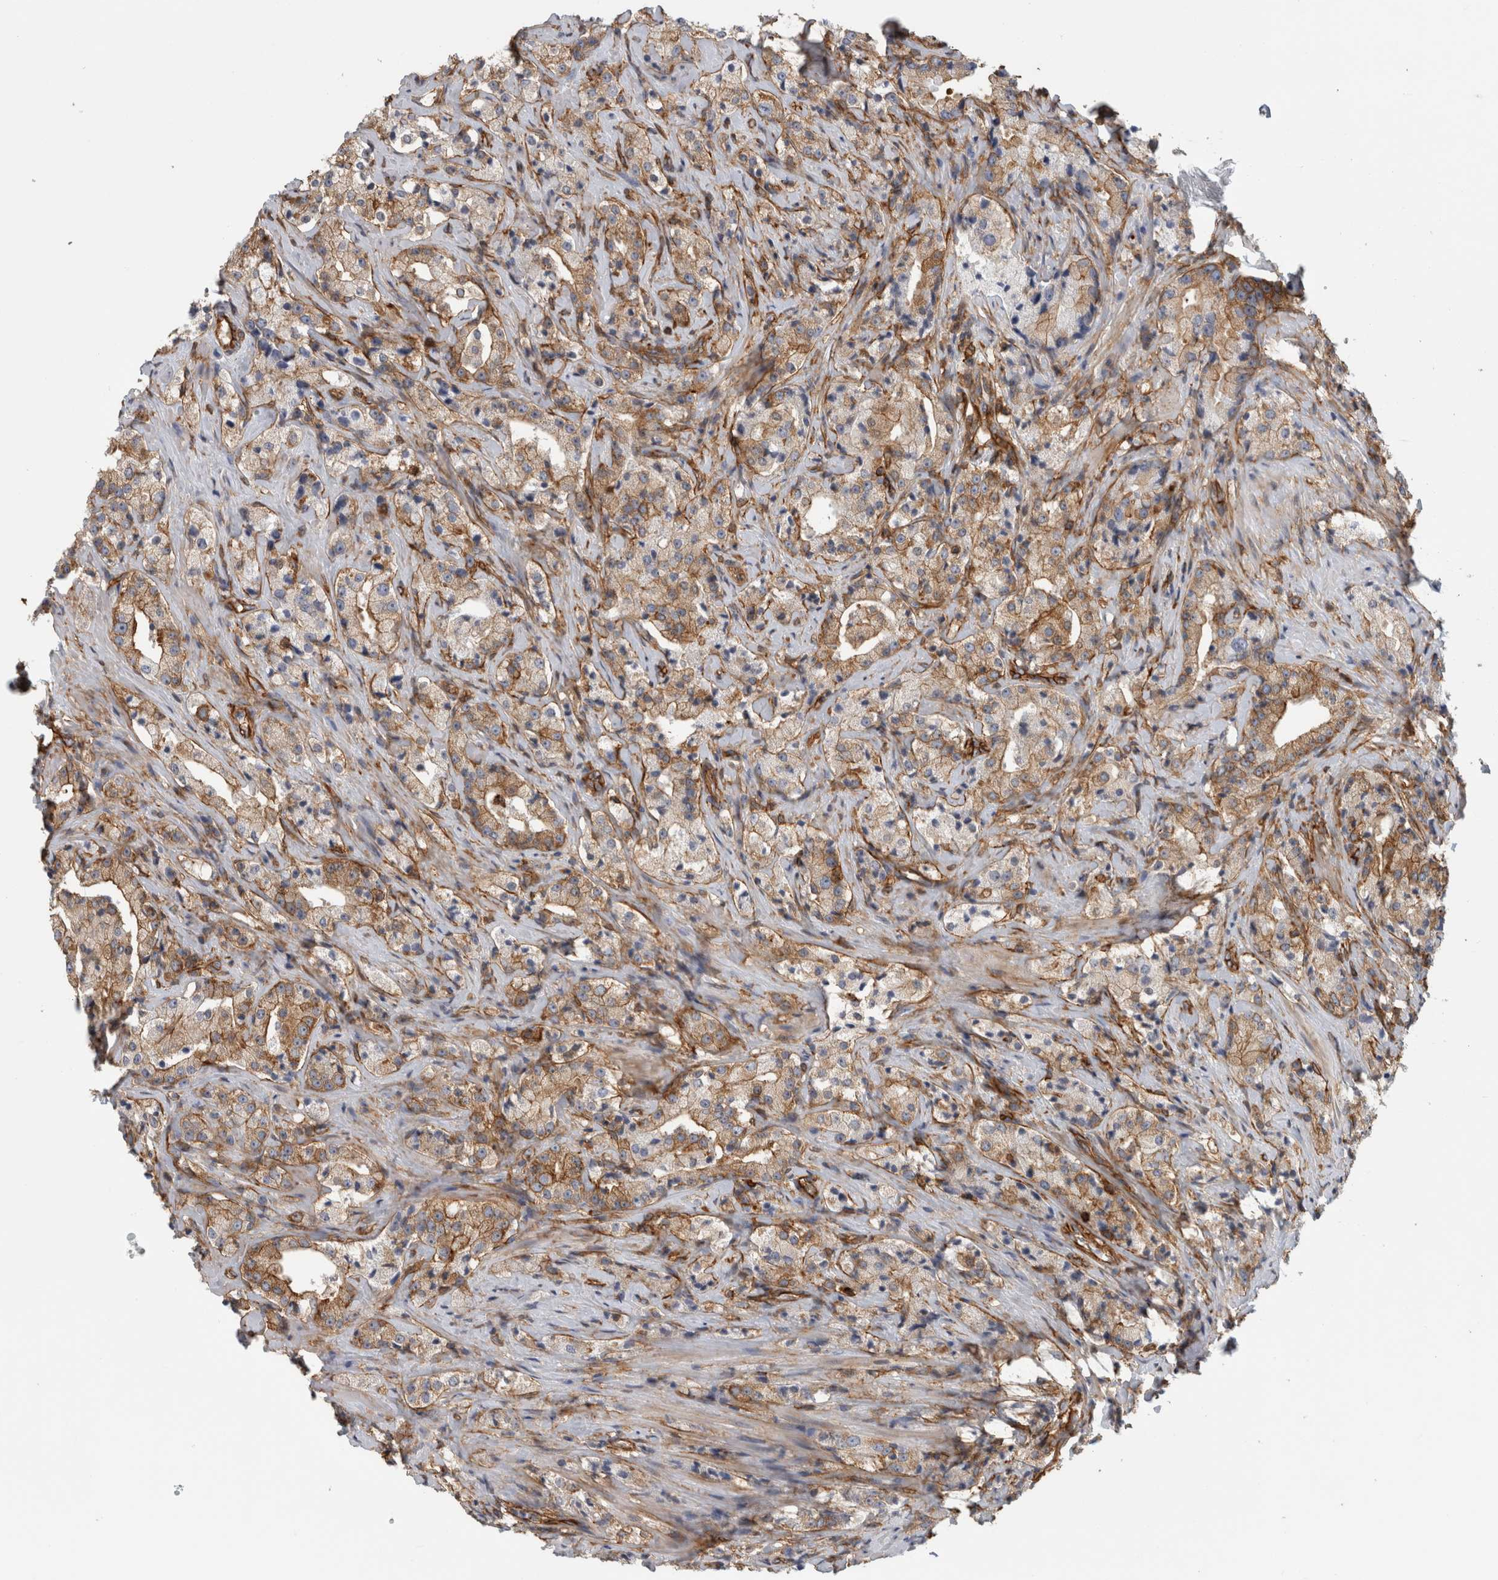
{"staining": {"intensity": "moderate", "quantity": ">75%", "location": "cytoplasmic/membranous"}, "tissue": "prostate cancer", "cell_type": "Tumor cells", "image_type": "cancer", "snomed": [{"axis": "morphology", "description": "Adenocarcinoma, High grade"}, {"axis": "topography", "description": "Prostate"}], "caption": "Immunohistochemical staining of adenocarcinoma (high-grade) (prostate) displays medium levels of moderate cytoplasmic/membranous protein expression in approximately >75% of tumor cells.", "gene": "AHNAK", "patient": {"sex": "male", "age": 63}}